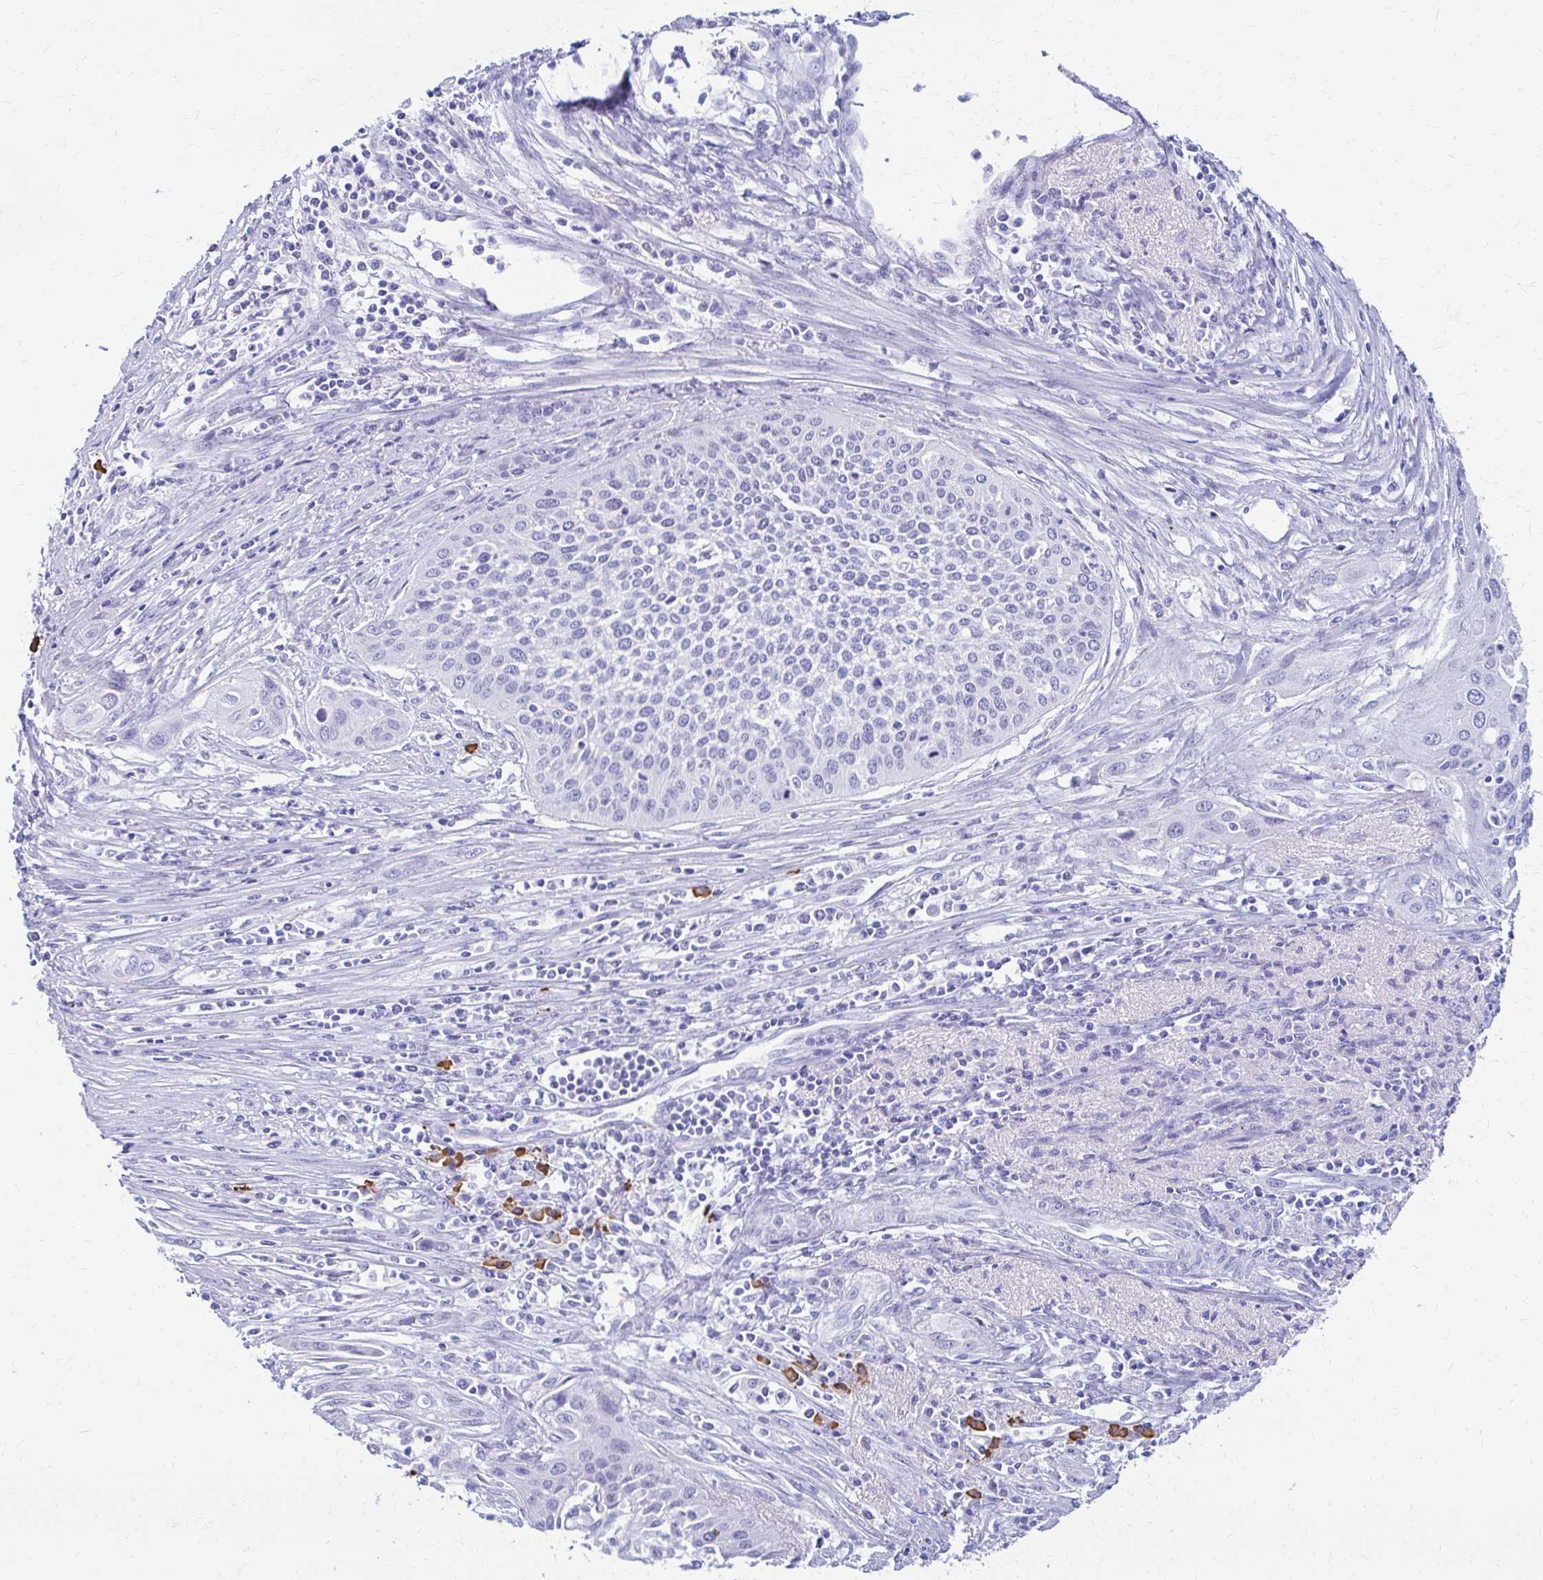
{"staining": {"intensity": "negative", "quantity": "none", "location": "none"}, "tissue": "cervical cancer", "cell_type": "Tumor cells", "image_type": "cancer", "snomed": [{"axis": "morphology", "description": "Squamous cell carcinoma, NOS"}, {"axis": "topography", "description": "Cervix"}], "caption": "Cervical cancer (squamous cell carcinoma) stained for a protein using IHC exhibits no expression tumor cells.", "gene": "NSG2", "patient": {"sex": "female", "age": 34}}